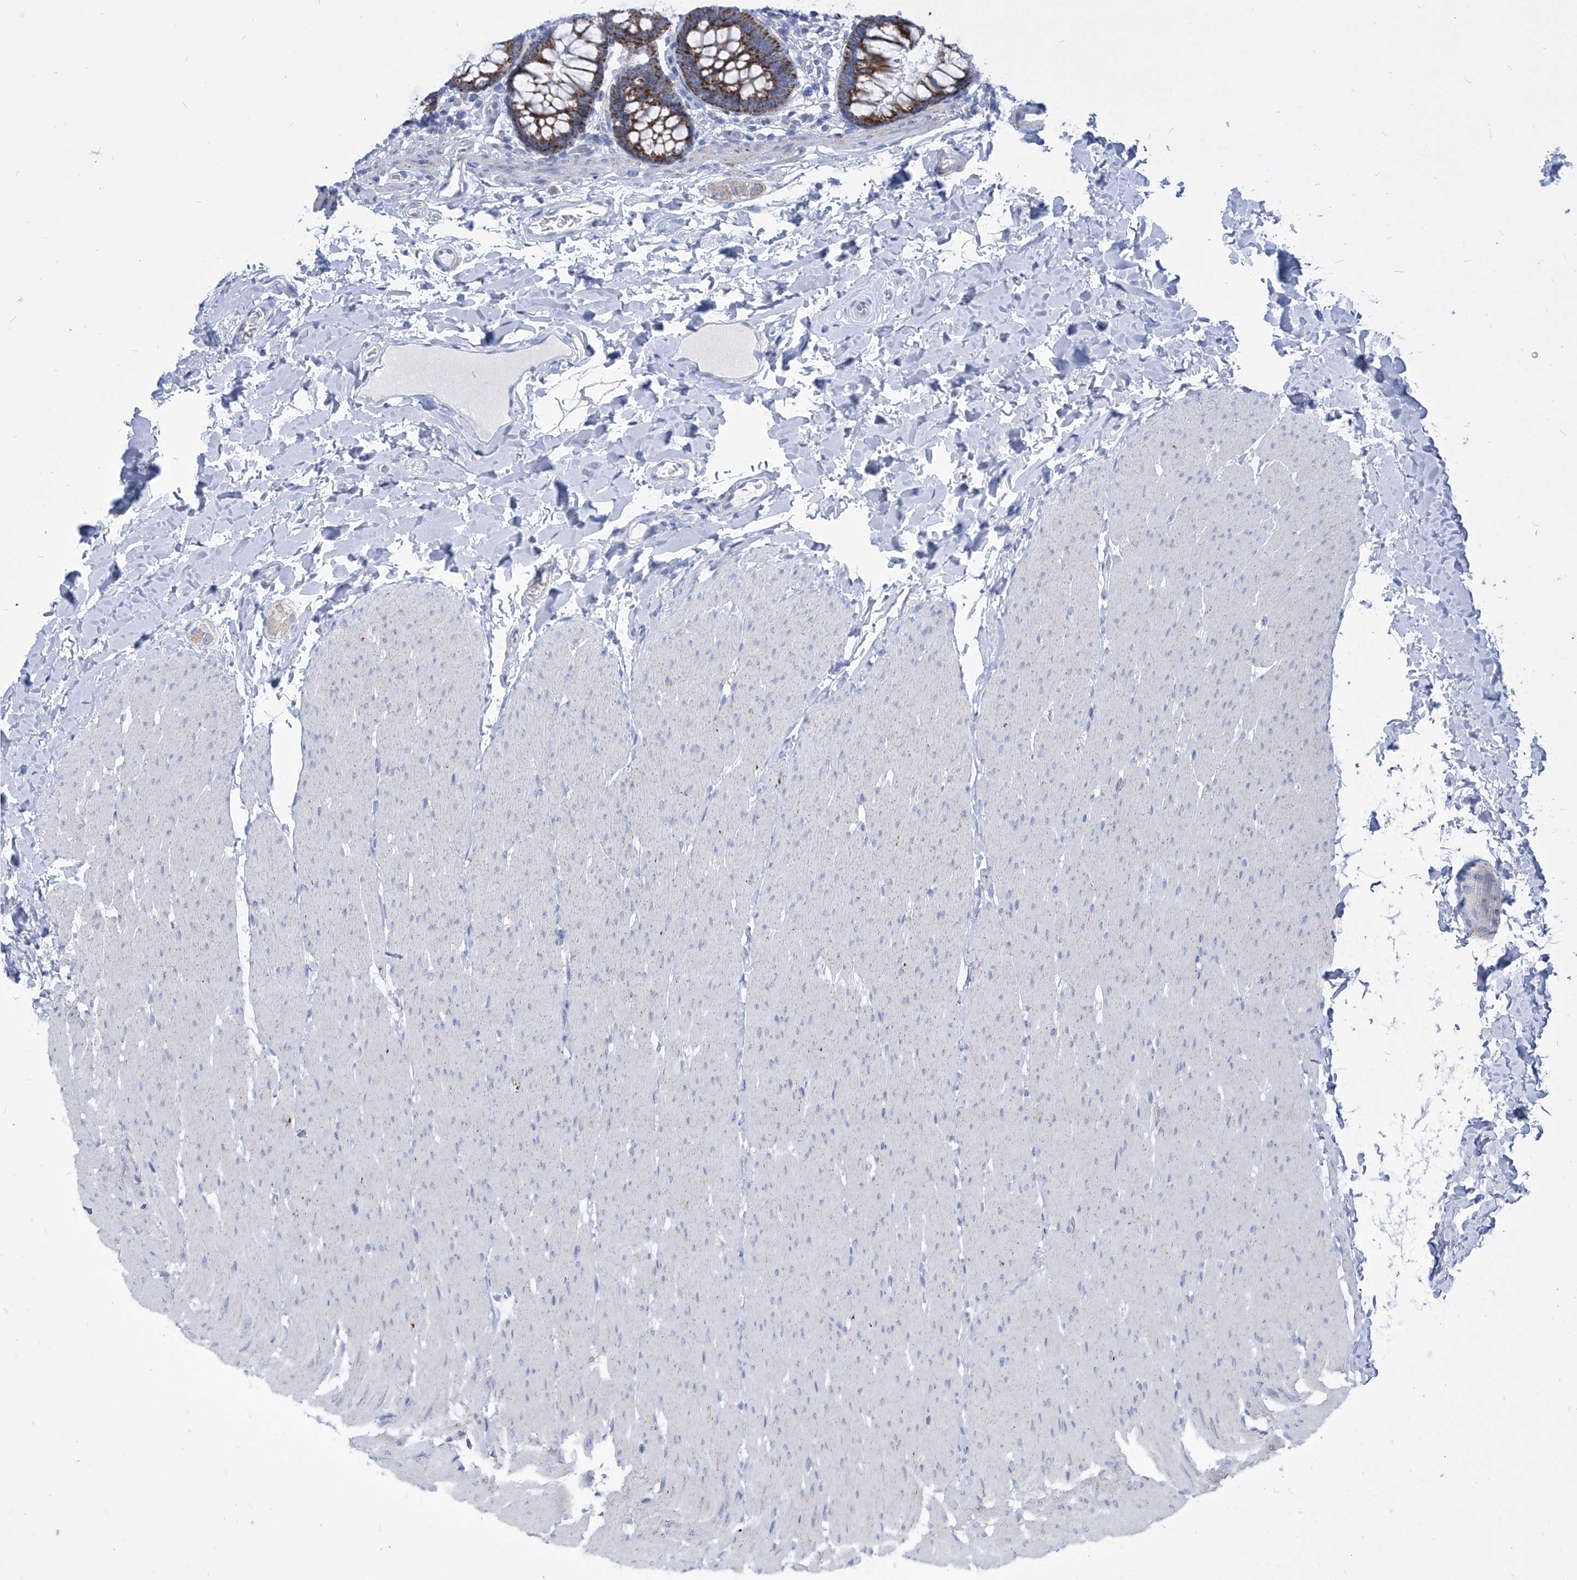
{"staining": {"intensity": "negative", "quantity": "none", "location": "none"}, "tissue": "colon", "cell_type": "Endothelial cells", "image_type": "normal", "snomed": [{"axis": "morphology", "description": "Normal tissue, NOS"}, {"axis": "topography", "description": "Colon"}], "caption": "Colon stained for a protein using immunohistochemistry (IHC) displays no expression endothelial cells.", "gene": "COQ3", "patient": {"sex": "female", "age": 62}}